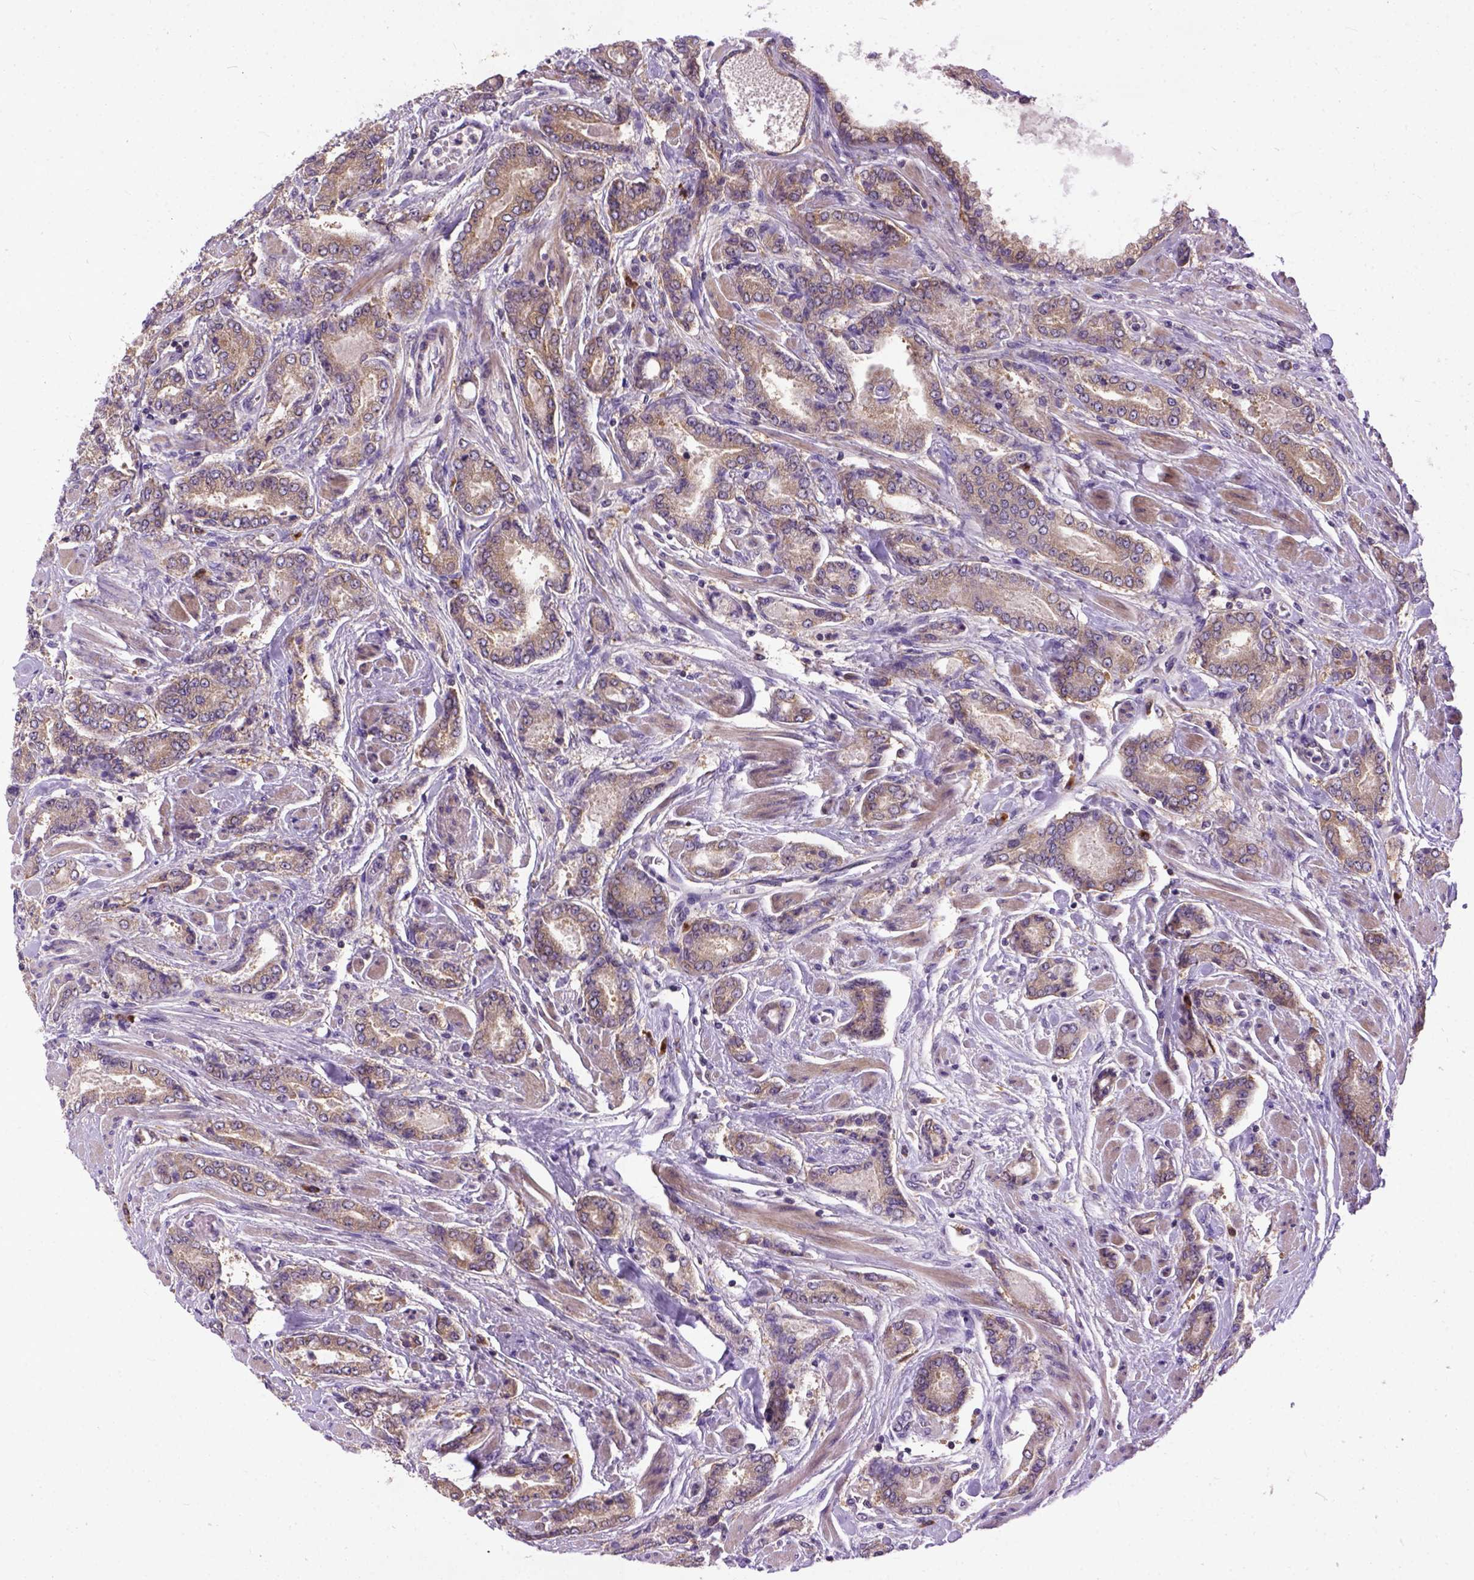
{"staining": {"intensity": "moderate", "quantity": "<25%", "location": "cytoplasmic/membranous"}, "tissue": "prostate cancer", "cell_type": "Tumor cells", "image_type": "cancer", "snomed": [{"axis": "morphology", "description": "Adenocarcinoma, NOS"}, {"axis": "topography", "description": "Prostate"}], "caption": "A photomicrograph of prostate adenocarcinoma stained for a protein displays moderate cytoplasmic/membranous brown staining in tumor cells.", "gene": "CPNE1", "patient": {"sex": "male", "age": 64}}